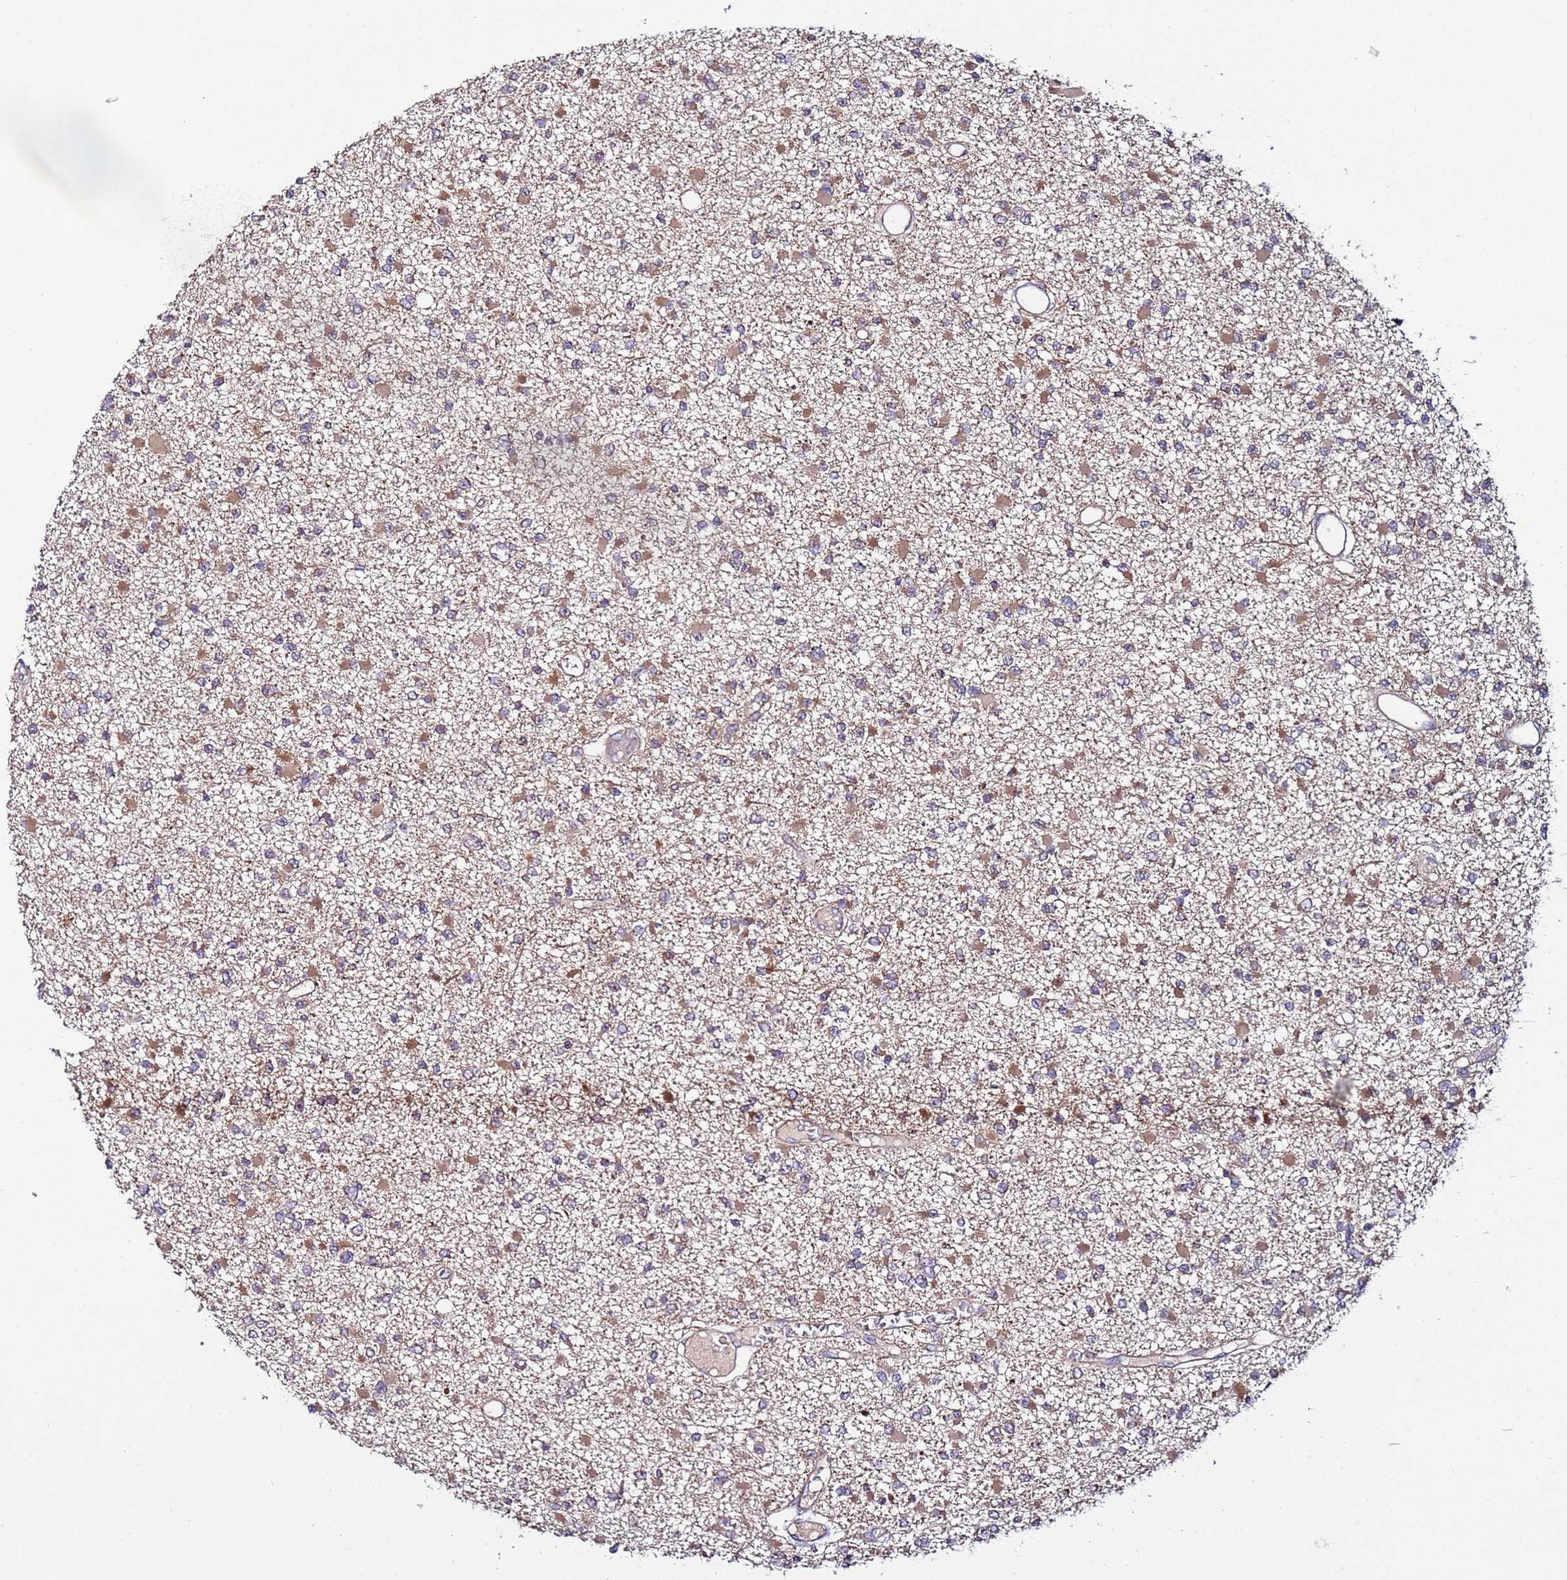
{"staining": {"intensity": "moderate", "quantity": "<25%", "location": "cytoplasmic/membranous"}, "tissue": "glioma", "cell_type": "Tumor cells", "image_type": "cancer", "snomed": [{"axis": "morphology", "description": "Glioma, malignant, Low grade"}, {"axis": "topography", "description": "Brain"}], "caption": "Human malignant glioma (low-grade) stained with a protein marker reveals moderate staining in tumor cells.", "gene": "TMEM176B", "patient": {"sex": "female", "age": 22}}